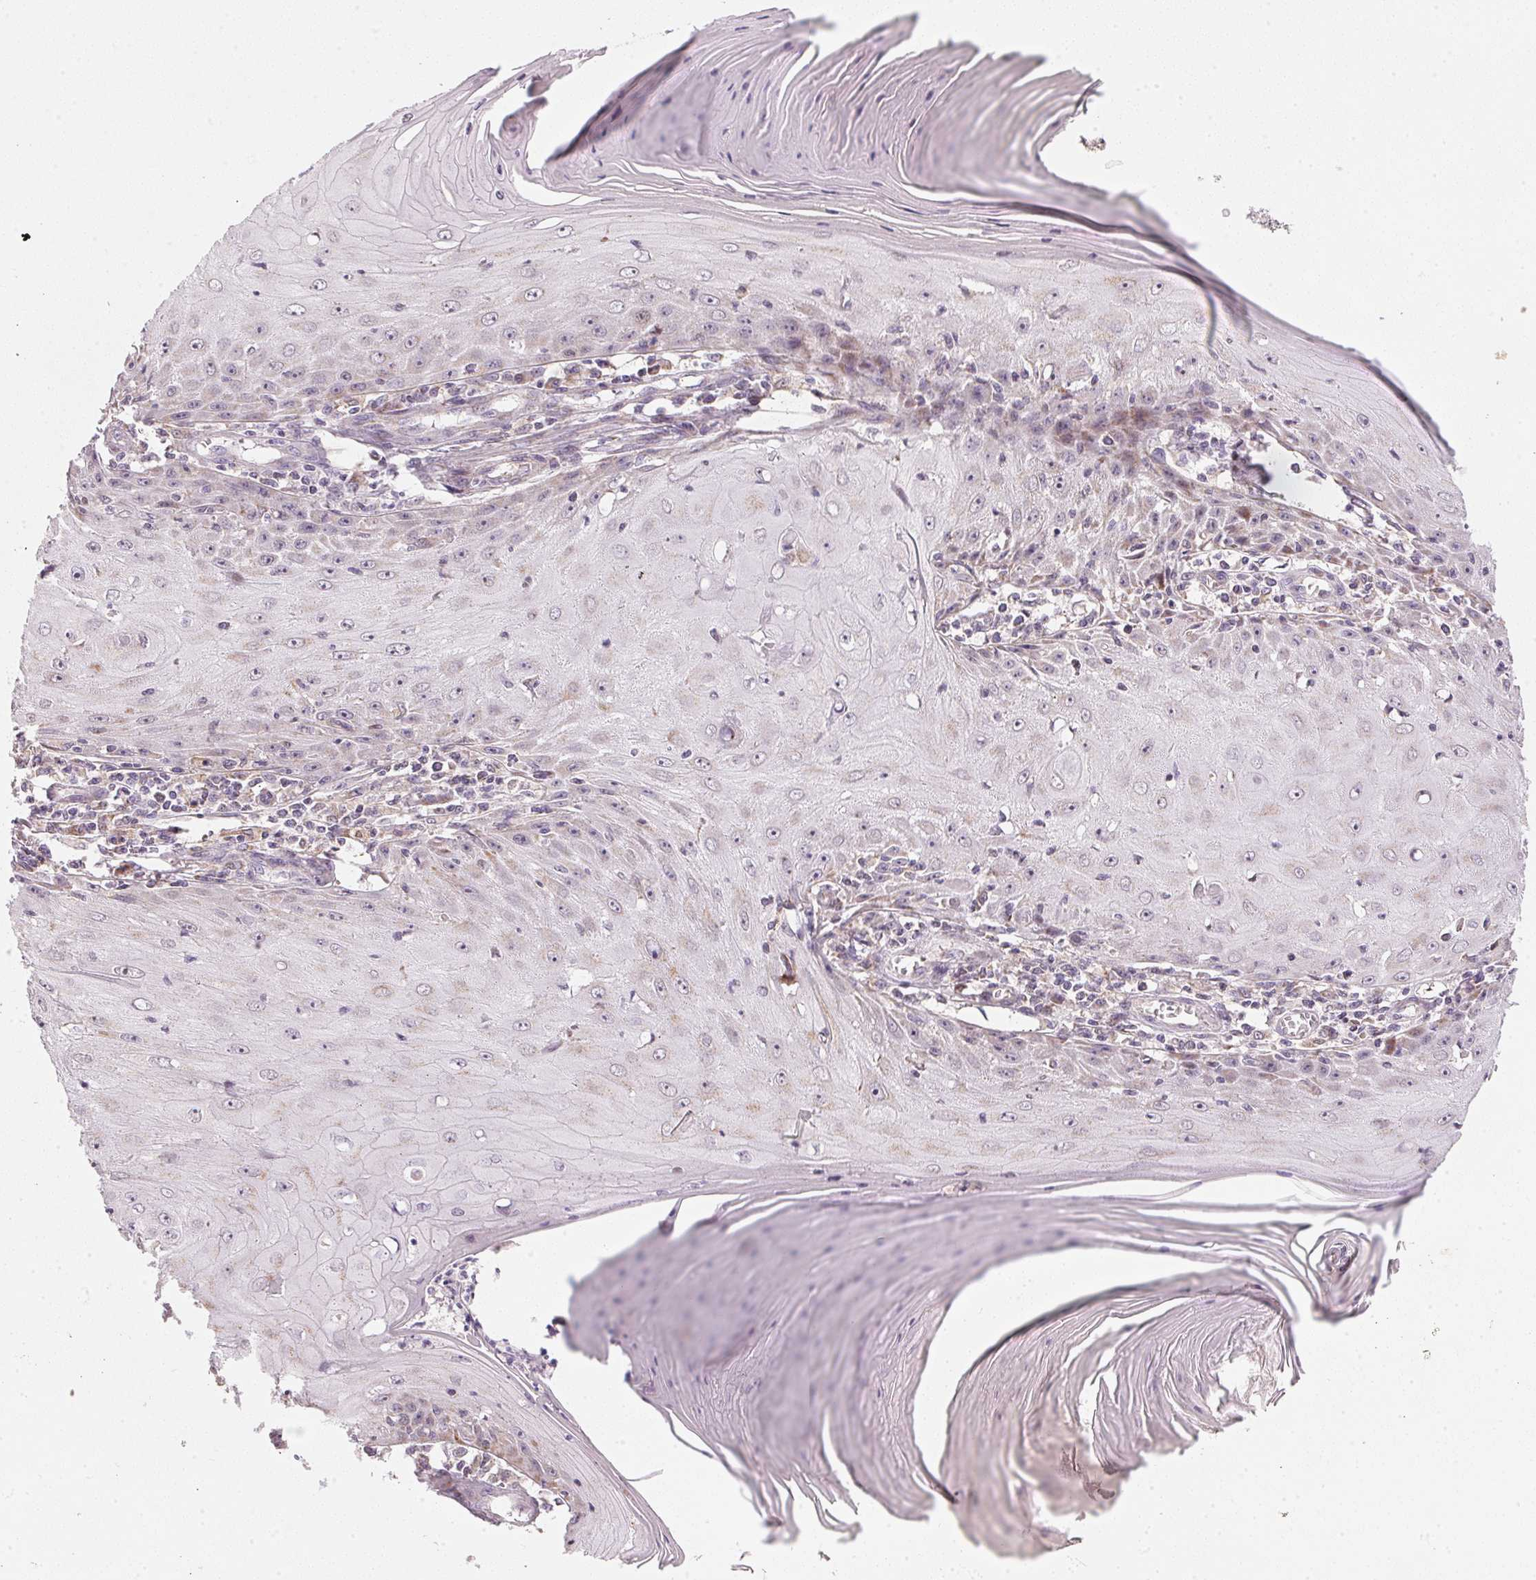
{"staining": {"intensity": "negative", "quantity": "none", "location": "none"}, "tissue": "skin cancer", "cell_type": "Tumor cells", "image_type": "cancer", "snomed": [{"axis": "morphology", "description": "Squamous cell carcinoma, NOS"}, {"axis": "topography", "description": "Skin"}], "caption": "Skin cancer was stained to show a protein in brown. There is no significant positivity in tumor cells.", "gene": "COQ7", "patient": {"sex": "female", "age": 73}}